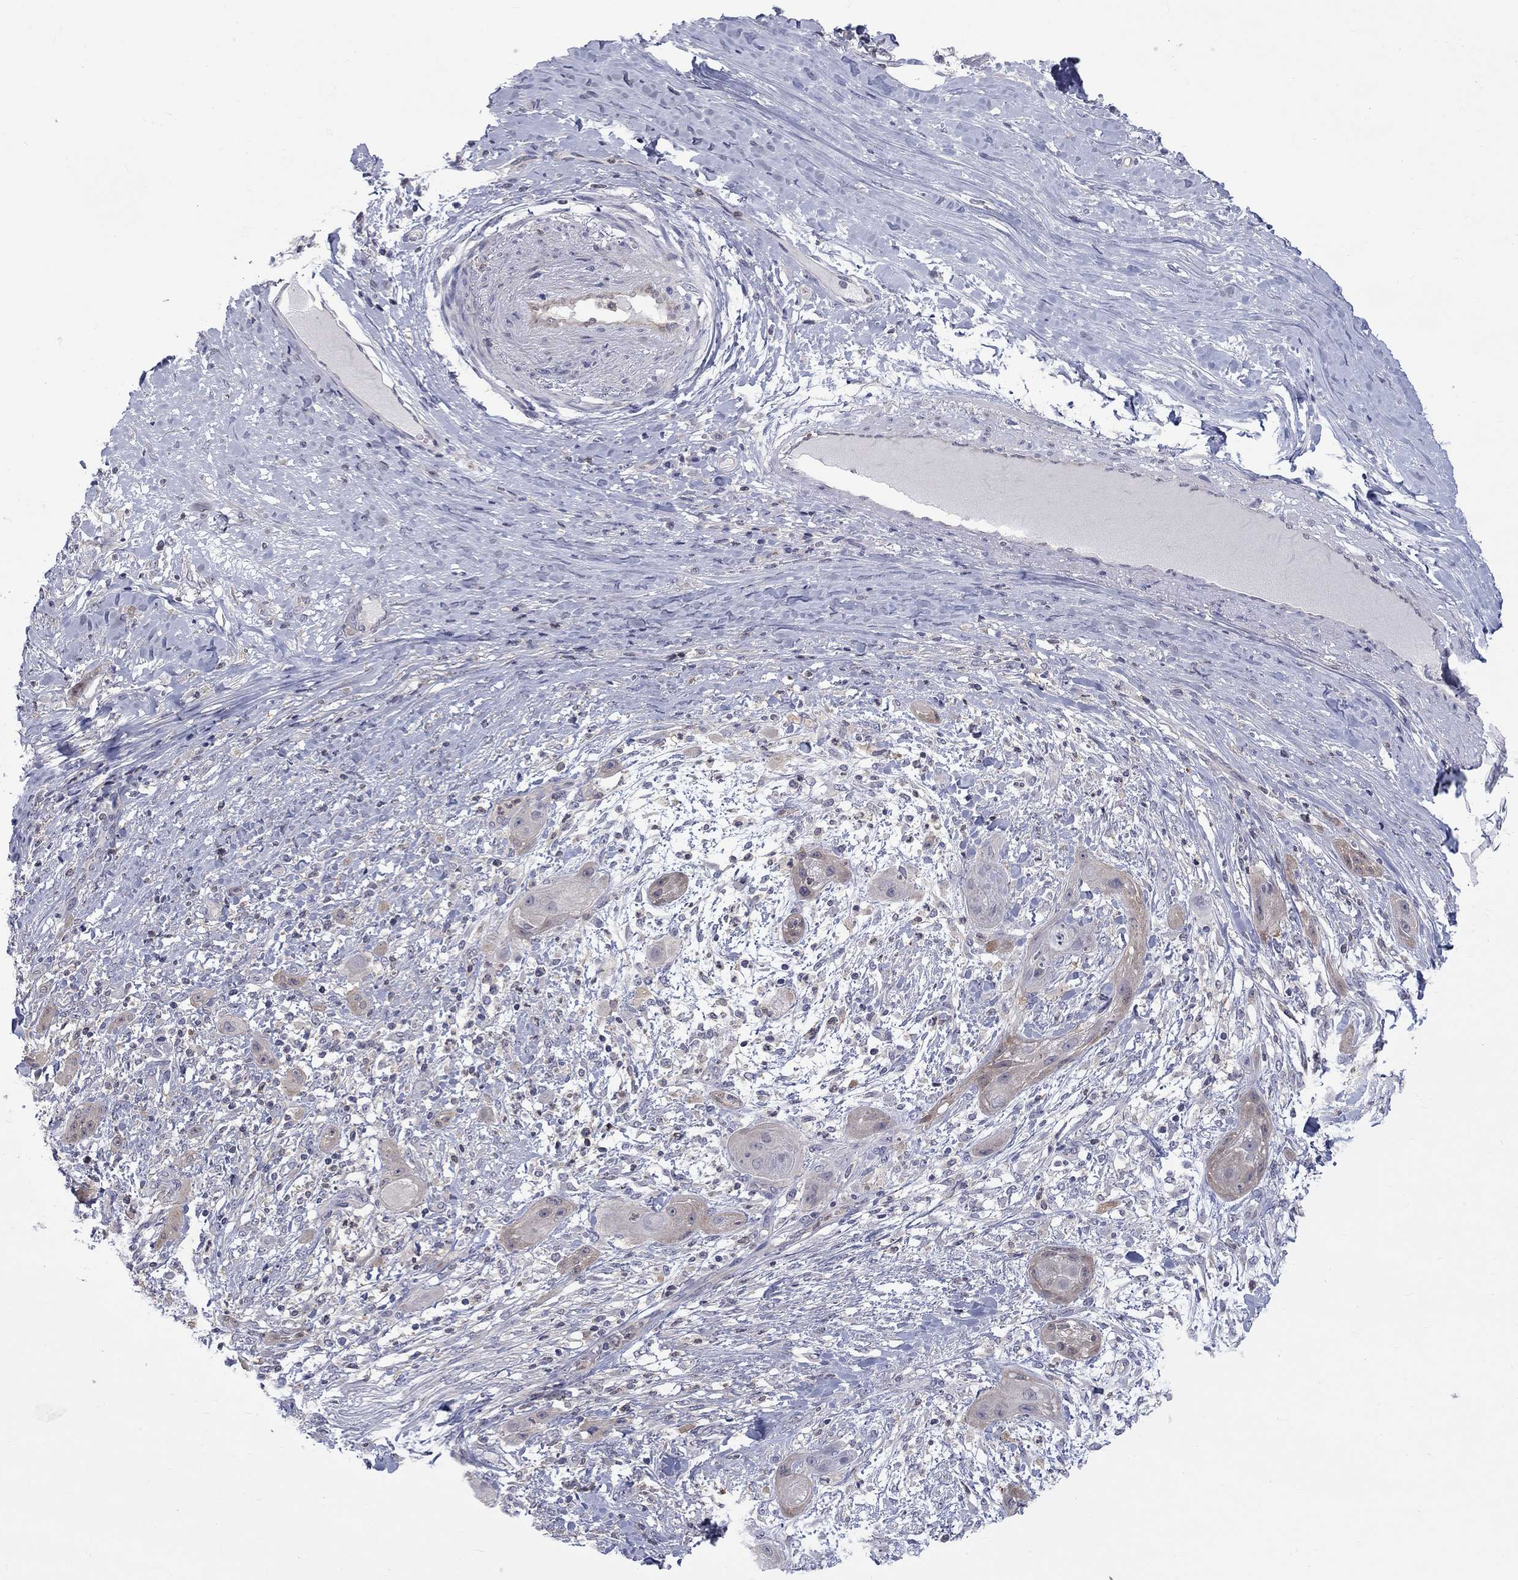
{"staining": {"intensity": "negative", "quantity": "none", "location": "none"}, "tissue": "skin cancer", "cell_type": "Tumor cells", "image_type": "cancer", "snomed": [{"axis": "morphology", "description": "Squamous cell carcinoma, NOS"}, {"axis": "topography", "description": "Skin"}], "caption": "Immunohistochemistry micrograph of neoplastic tissue: human skin cancer (squamous cell carcinoma) stained with DAB displays no significant protein expression in tumor cells.", "gene": "HKDC1", "patient": {"sex": "male", "age": 62}}